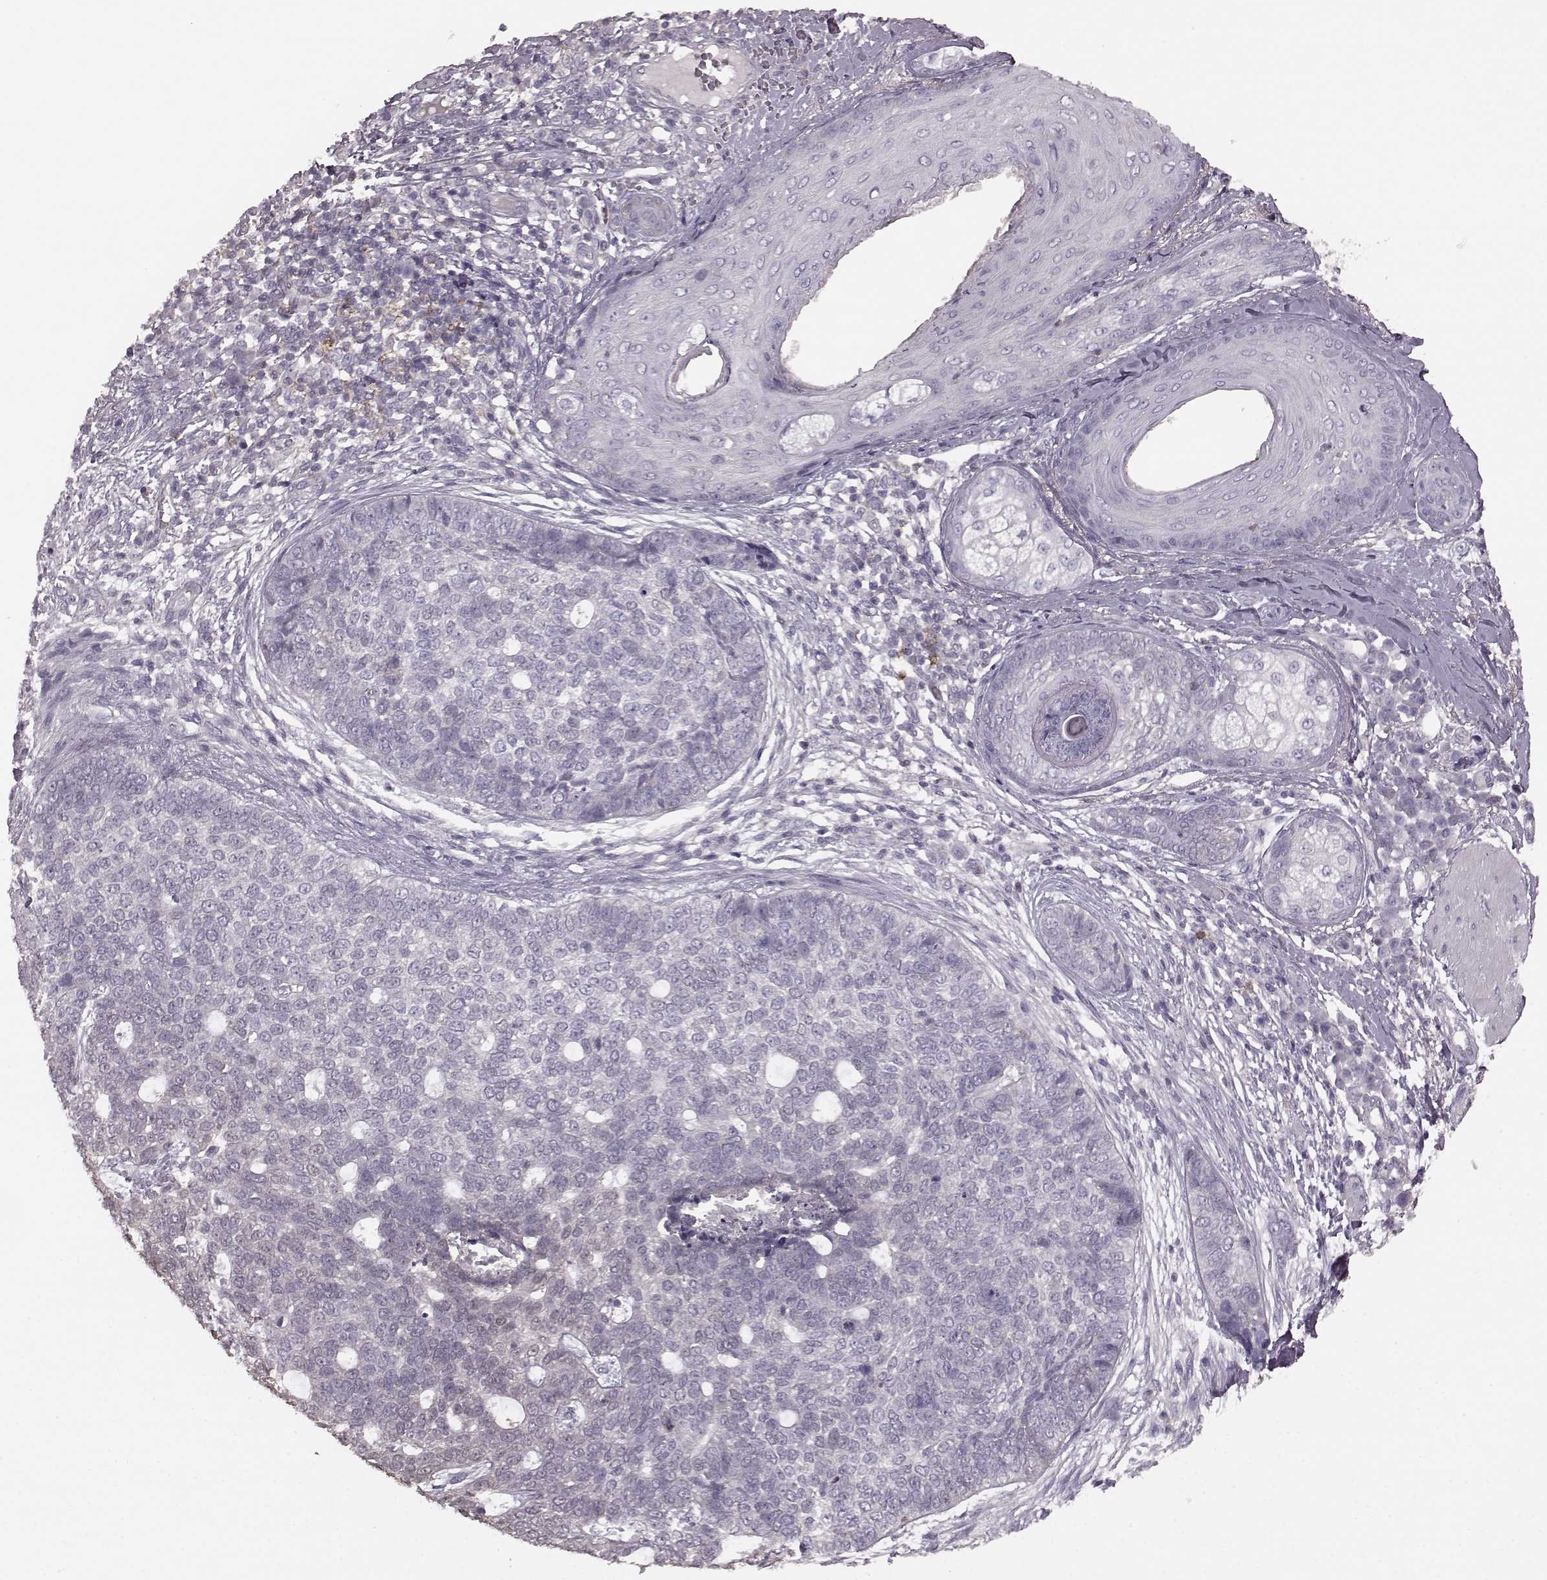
{"staining": {"intensity": "negative", "quantity": "none", "location": "none"}, "tissue": "skin cancer", "cell_type": "Tumor cells", "image_type": "cancer", "snomed": [{"axis": "morphology", "description": "Basal cell carcinoma"}, {"axis": "topography", "description": "Skin"}], "caption": "Immunohistochemistry (IHC) micrograph of human skin cancer (basal cell carcinoma) stained for a protein (brown), which displays no staining in tumor cells.", "gene": "PDCD1", "patient": {"sex": "female", "age": 69}}